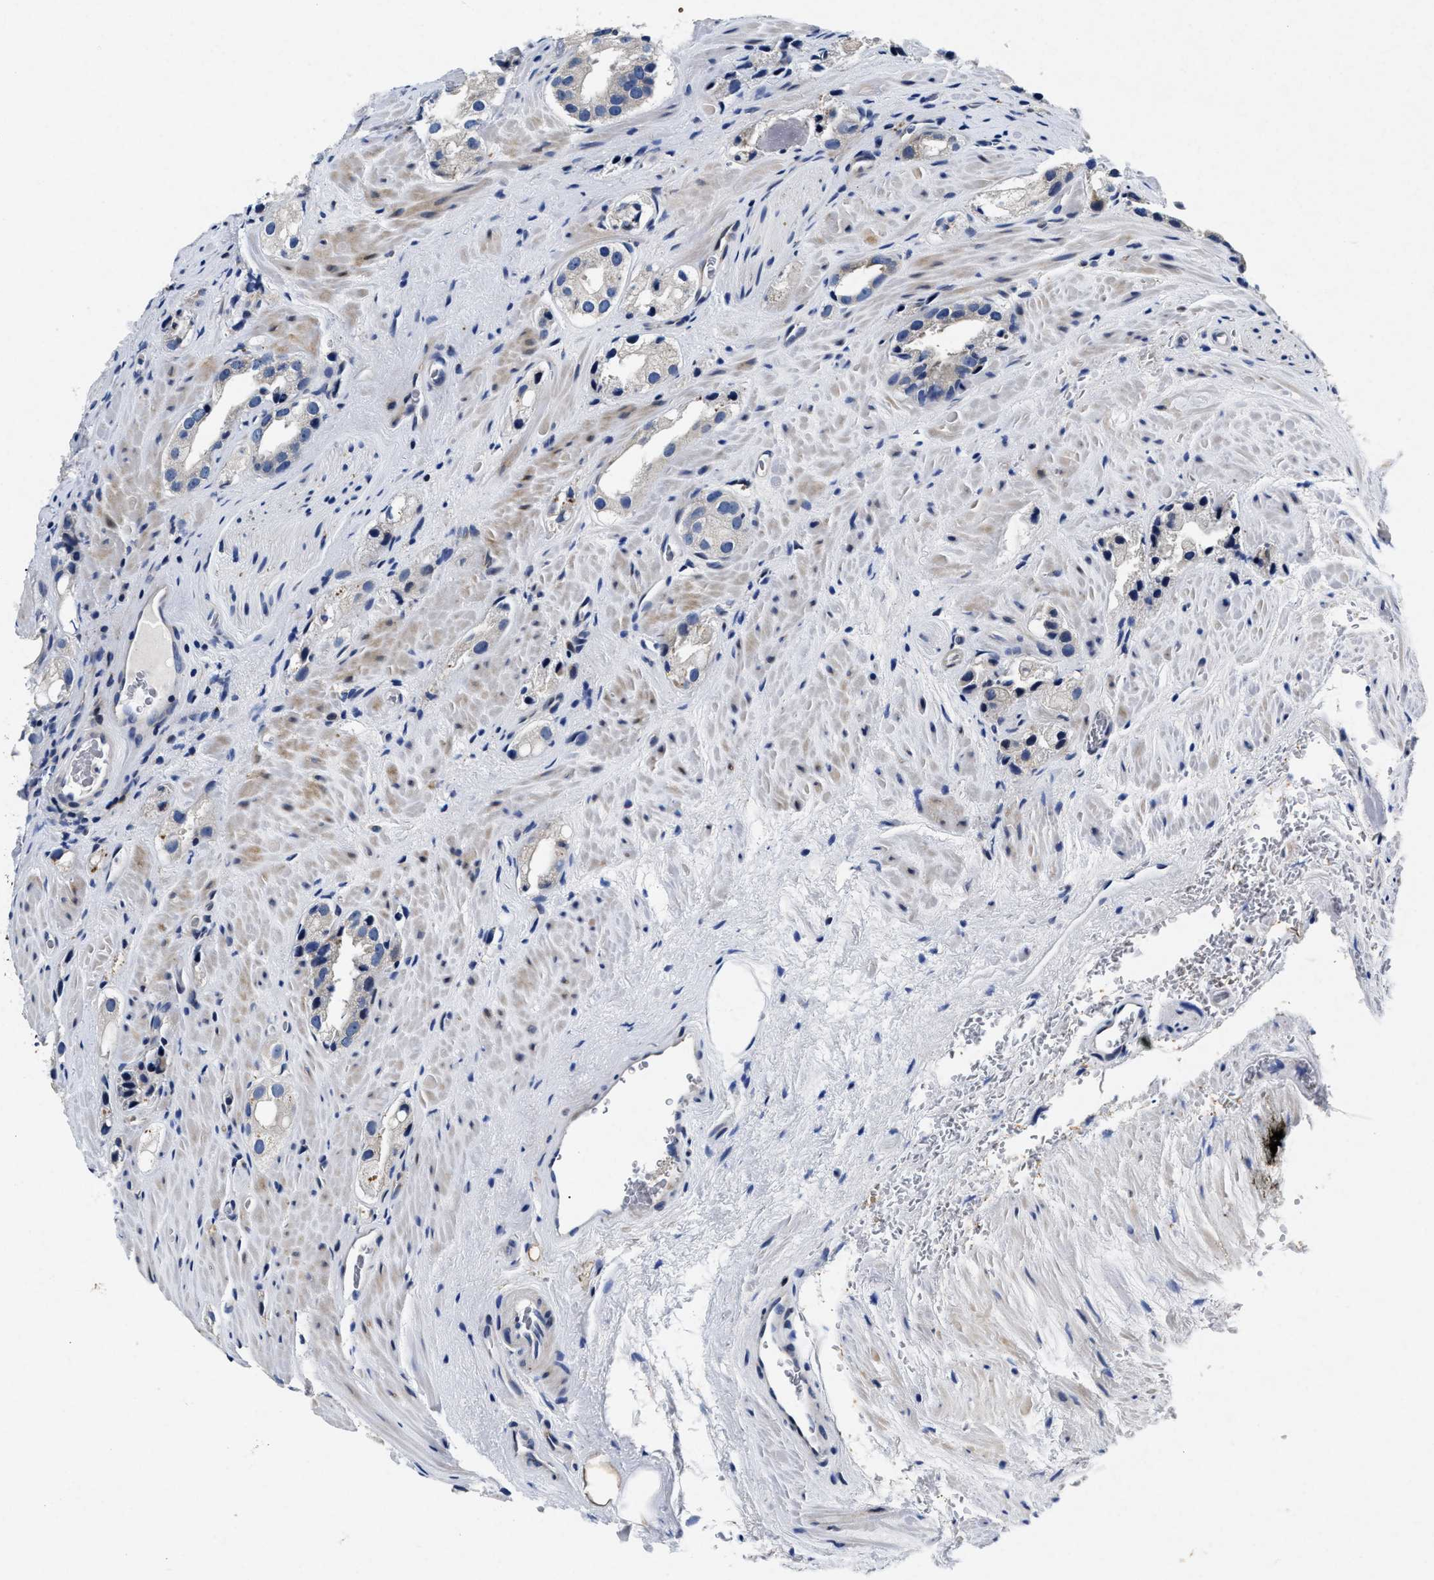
{"staining": {"intensity": "negative", "quantity": "none", "location": "none"}, "tissue": "prostate cancer", "cell_type": "Tumor cells", "image_type": "cancer", "snomed": [{"axis": "morphology", "description": "Adenocarcinoma, High grade"}, {"axis": "topography", "description": "Prostate"}], "caption": "Immunohistochemistry micrograph of prostate cancer (high-grade adenocarcinoma) stained for a protein (brown), which demonstrates no staining in tumor cells.", "gene": "LAD1", "patient": {"sex": "male", "age": 63}}